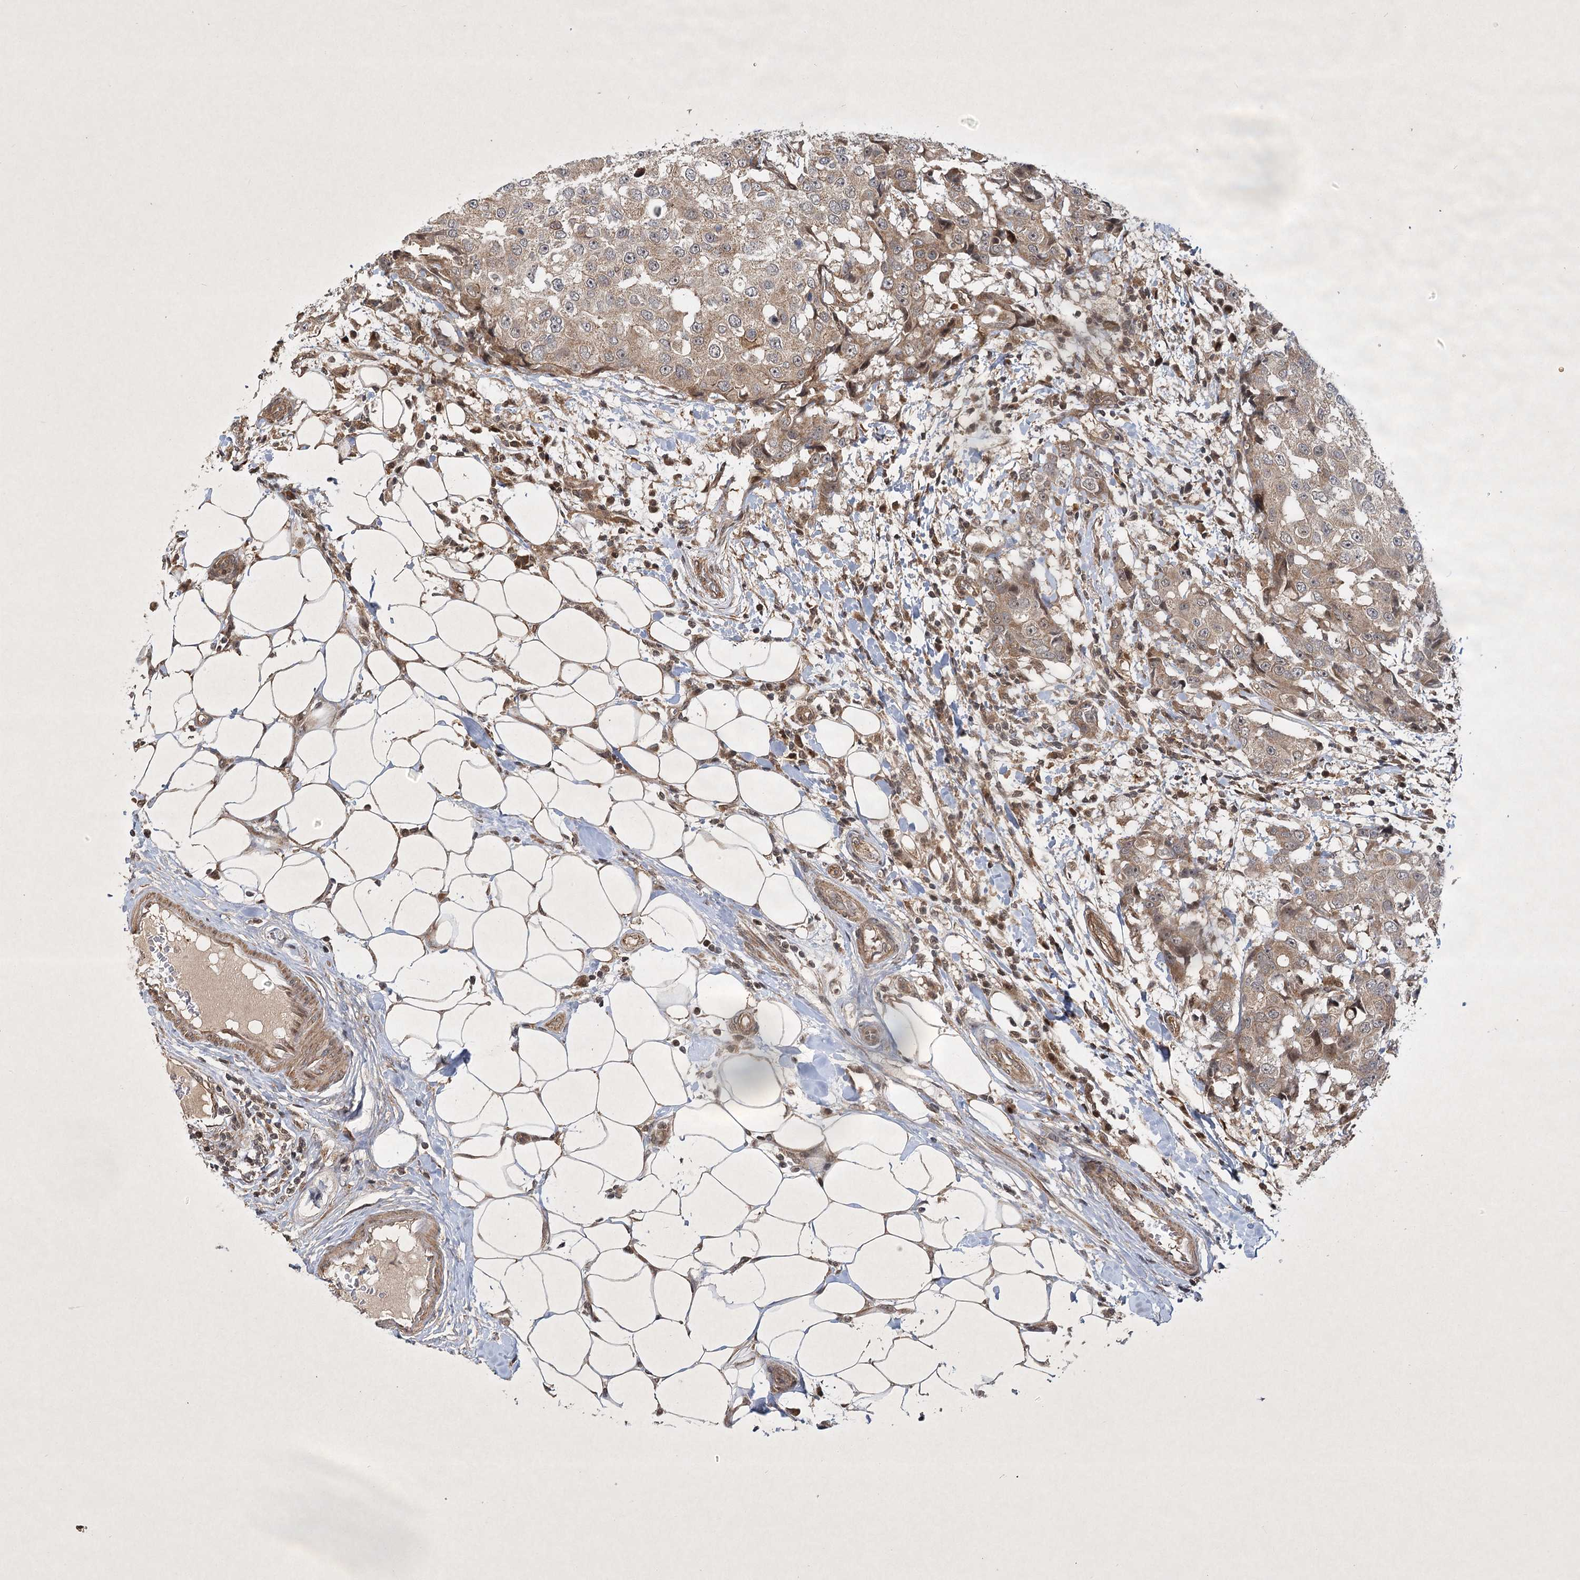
{"staining": {"intensity": "moderate", "quantity": ">75%", "location": "cytoplasmic/membranous"}, "tissue": "breast cancer", "cell_type": "Tumor cells", "image_type": "cancer", "snomed": [{"axis": "morphology", "description": "Duct carcinoma"}, {"axis": "topography", "description": "Breast"}], "caption": "Protein staining shows moderate cytoplasmic/membranous expression in about >75% of tumor cells in breast cancer (invasive ductal carcinoma).", "gene": "INSIG2", "patient": {"sex": "female", "age": 27}}